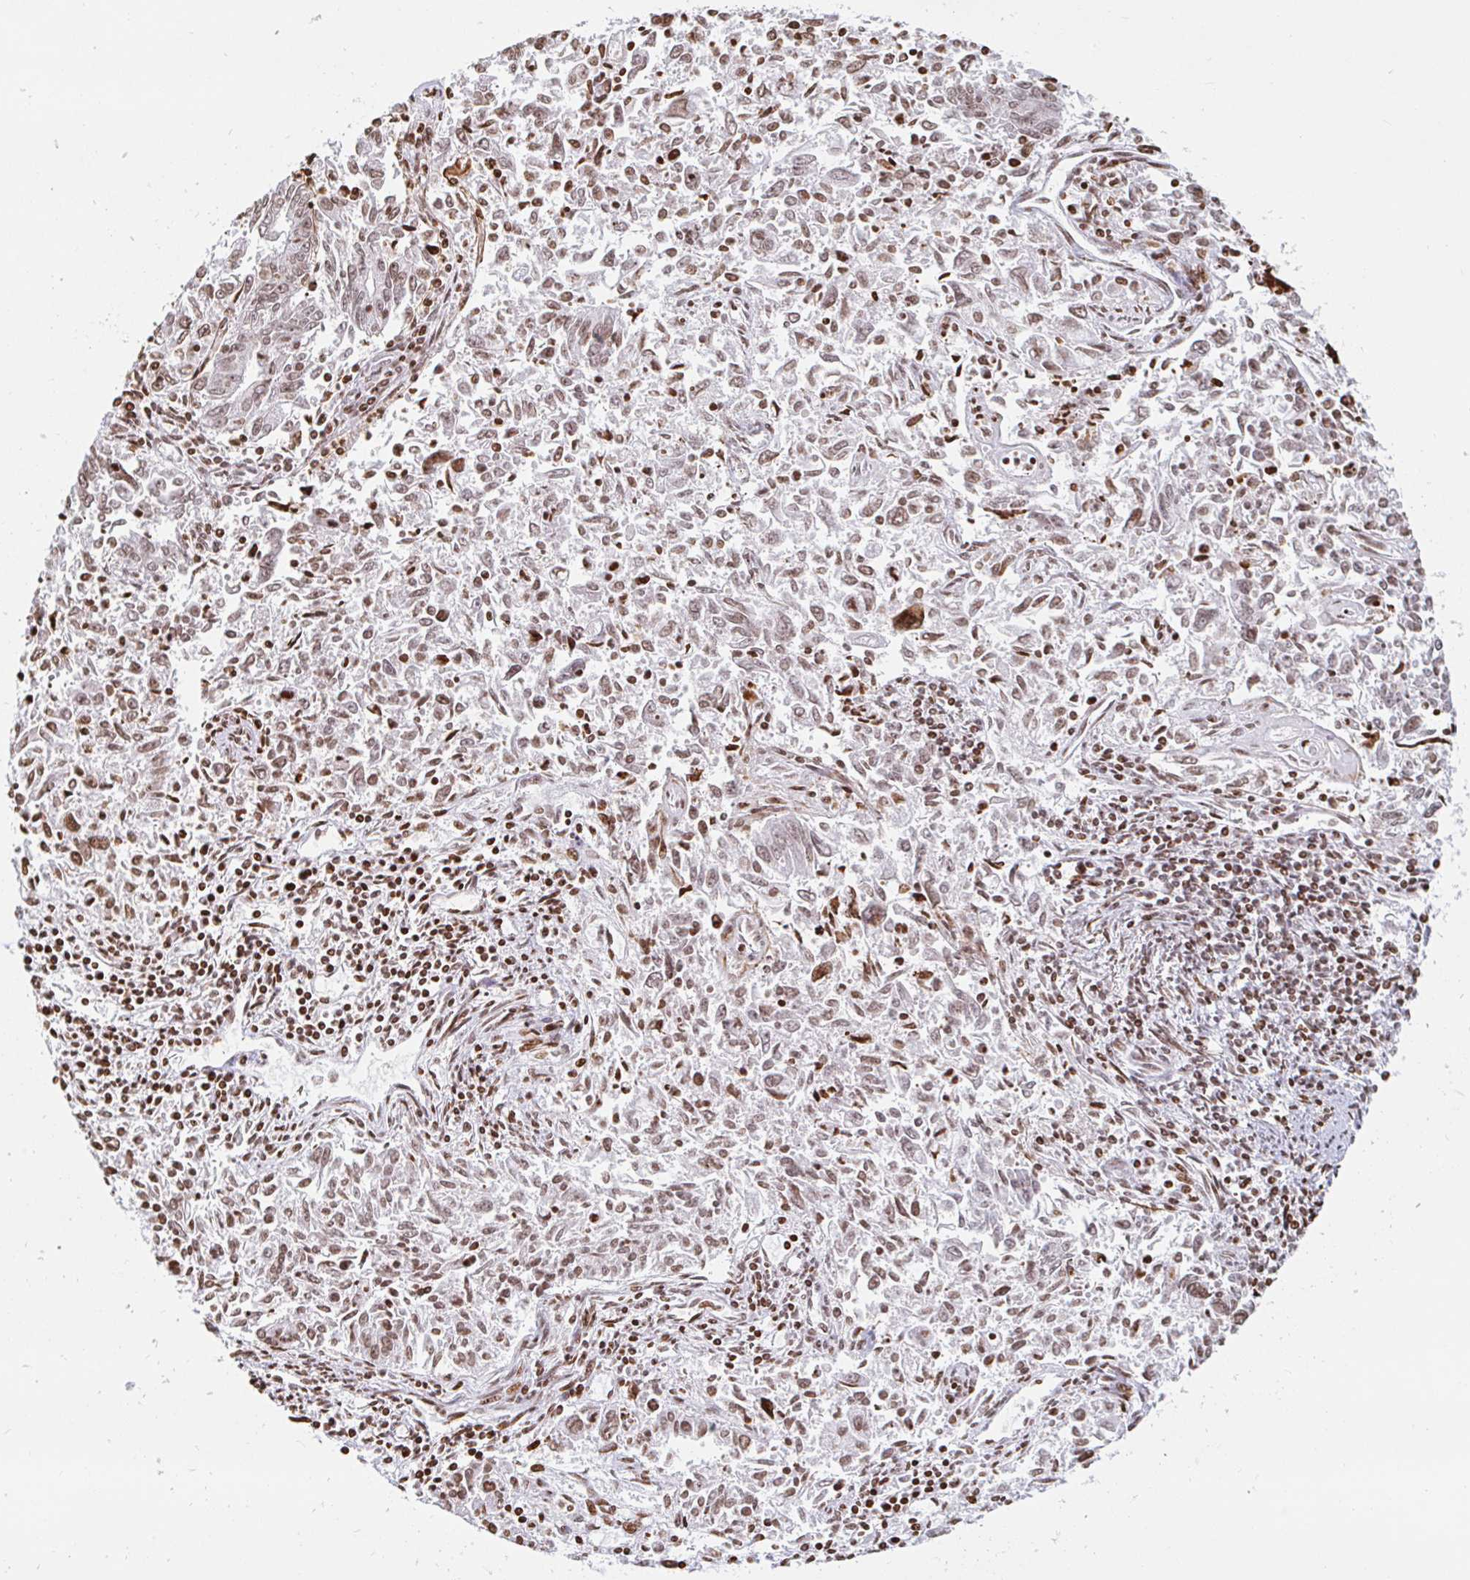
{"staining": {"intensity": "moderate", "quantity": ">75%", "location": "nuclear"}, "tissue": "endometrial cancer", "cell_type": "Tumor cells", "image_type": "cancer", "snomed": [{"axis": "morphology", "description": "Adenocarcinoma, NOS"}, {"axis": "topography", "description": "Endometrium"}], "caption": "Immunohistochemistry of human adenocarcinoma (endometrial) shows medium levels of moderate nuclear positivity in about >75% of tumor cells.", "gene": "HOXC10", "patient": {"sex": "female", "age": 42}}